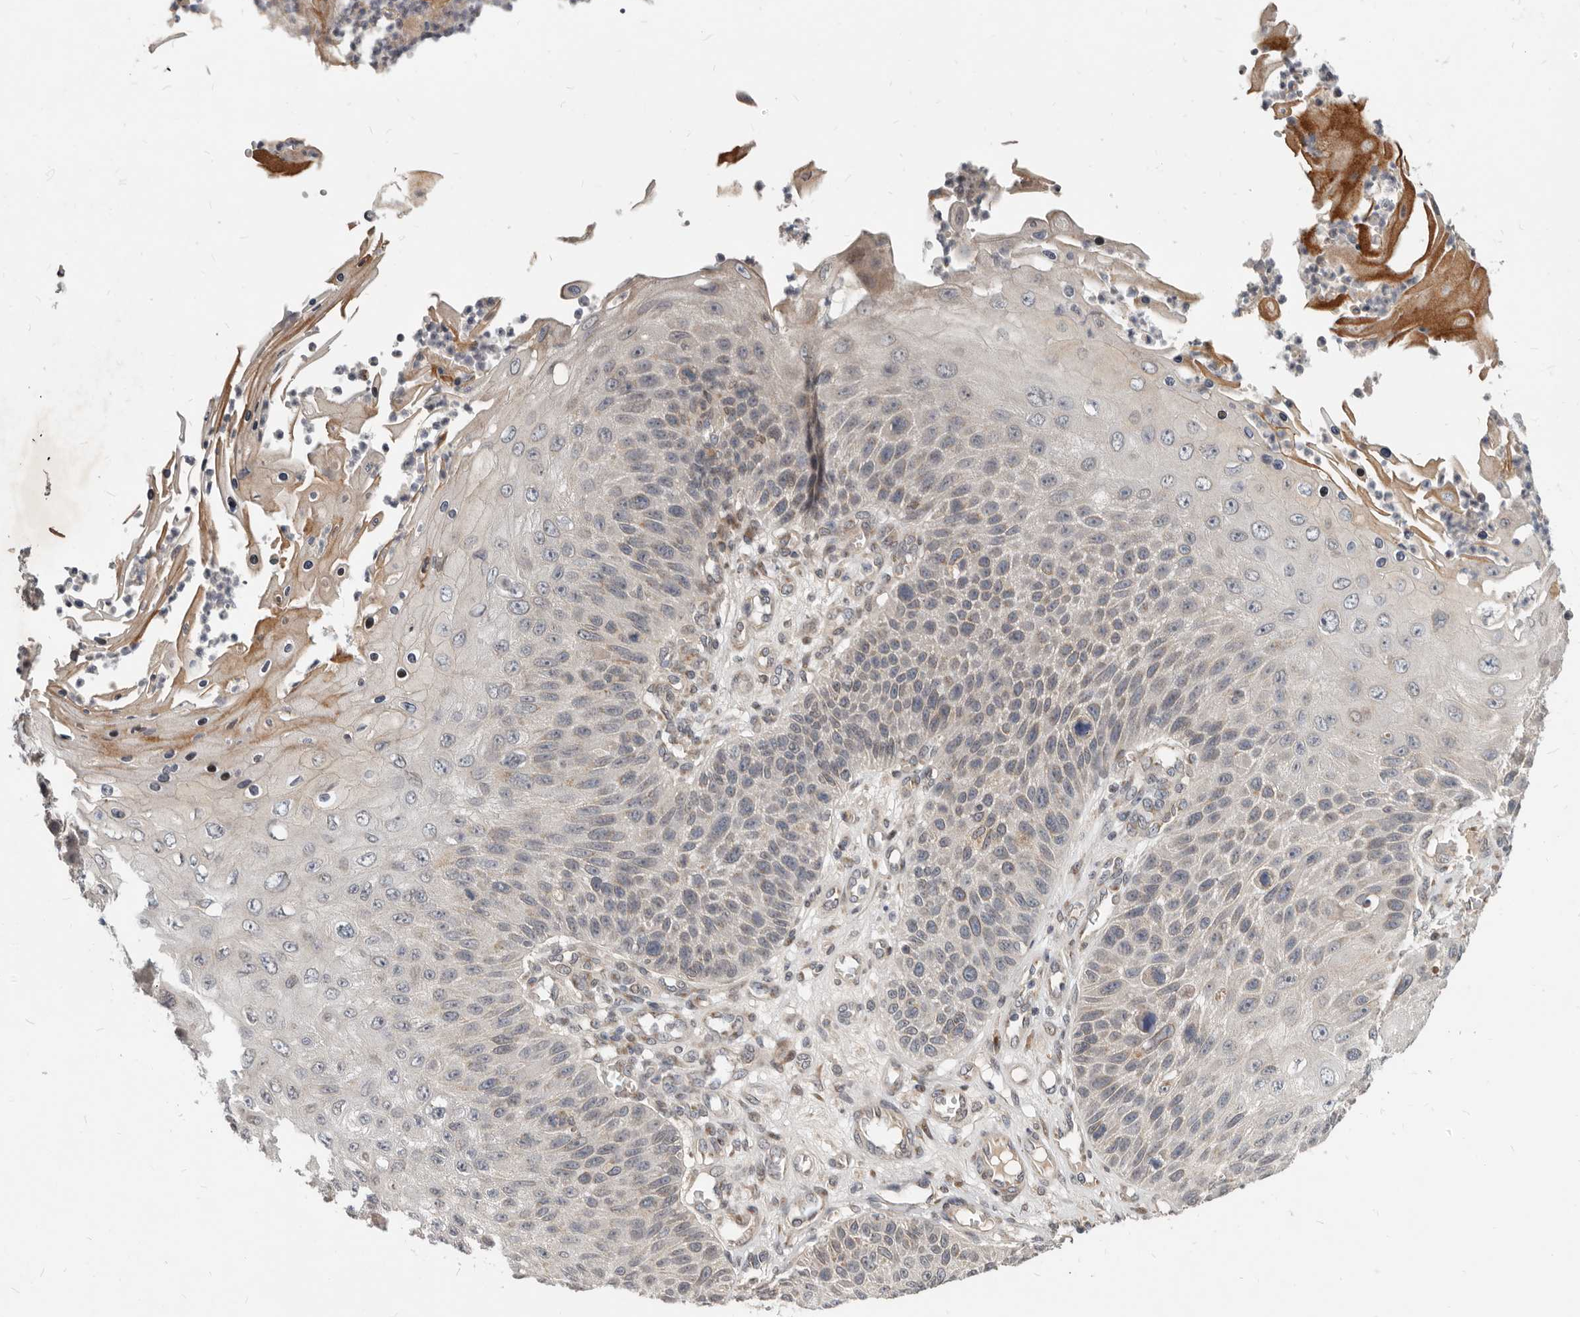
{"staining": {"intensity": "moderate", "quantity": "<25%", "location": "cytoplasmic/membranous,nuclear"}, "tissue": "skin cancer", "cell_type": "Tumor cells", "image_type": "cancer", "snomed": [{"axis": "morphology", "description": "Squamous cell carcinoma, NOS"}, {"axis": "topography", "description": "Skin"}], "caption": "About <25% of tumor cells in human skin cancer demonstrate moderate cytoplasmic/membranous and nuclear protein positivity as visualized by brown immunohistochemical staining.", "gene": "NPY4R", "patient": {"sex": "female", "age": 88}}